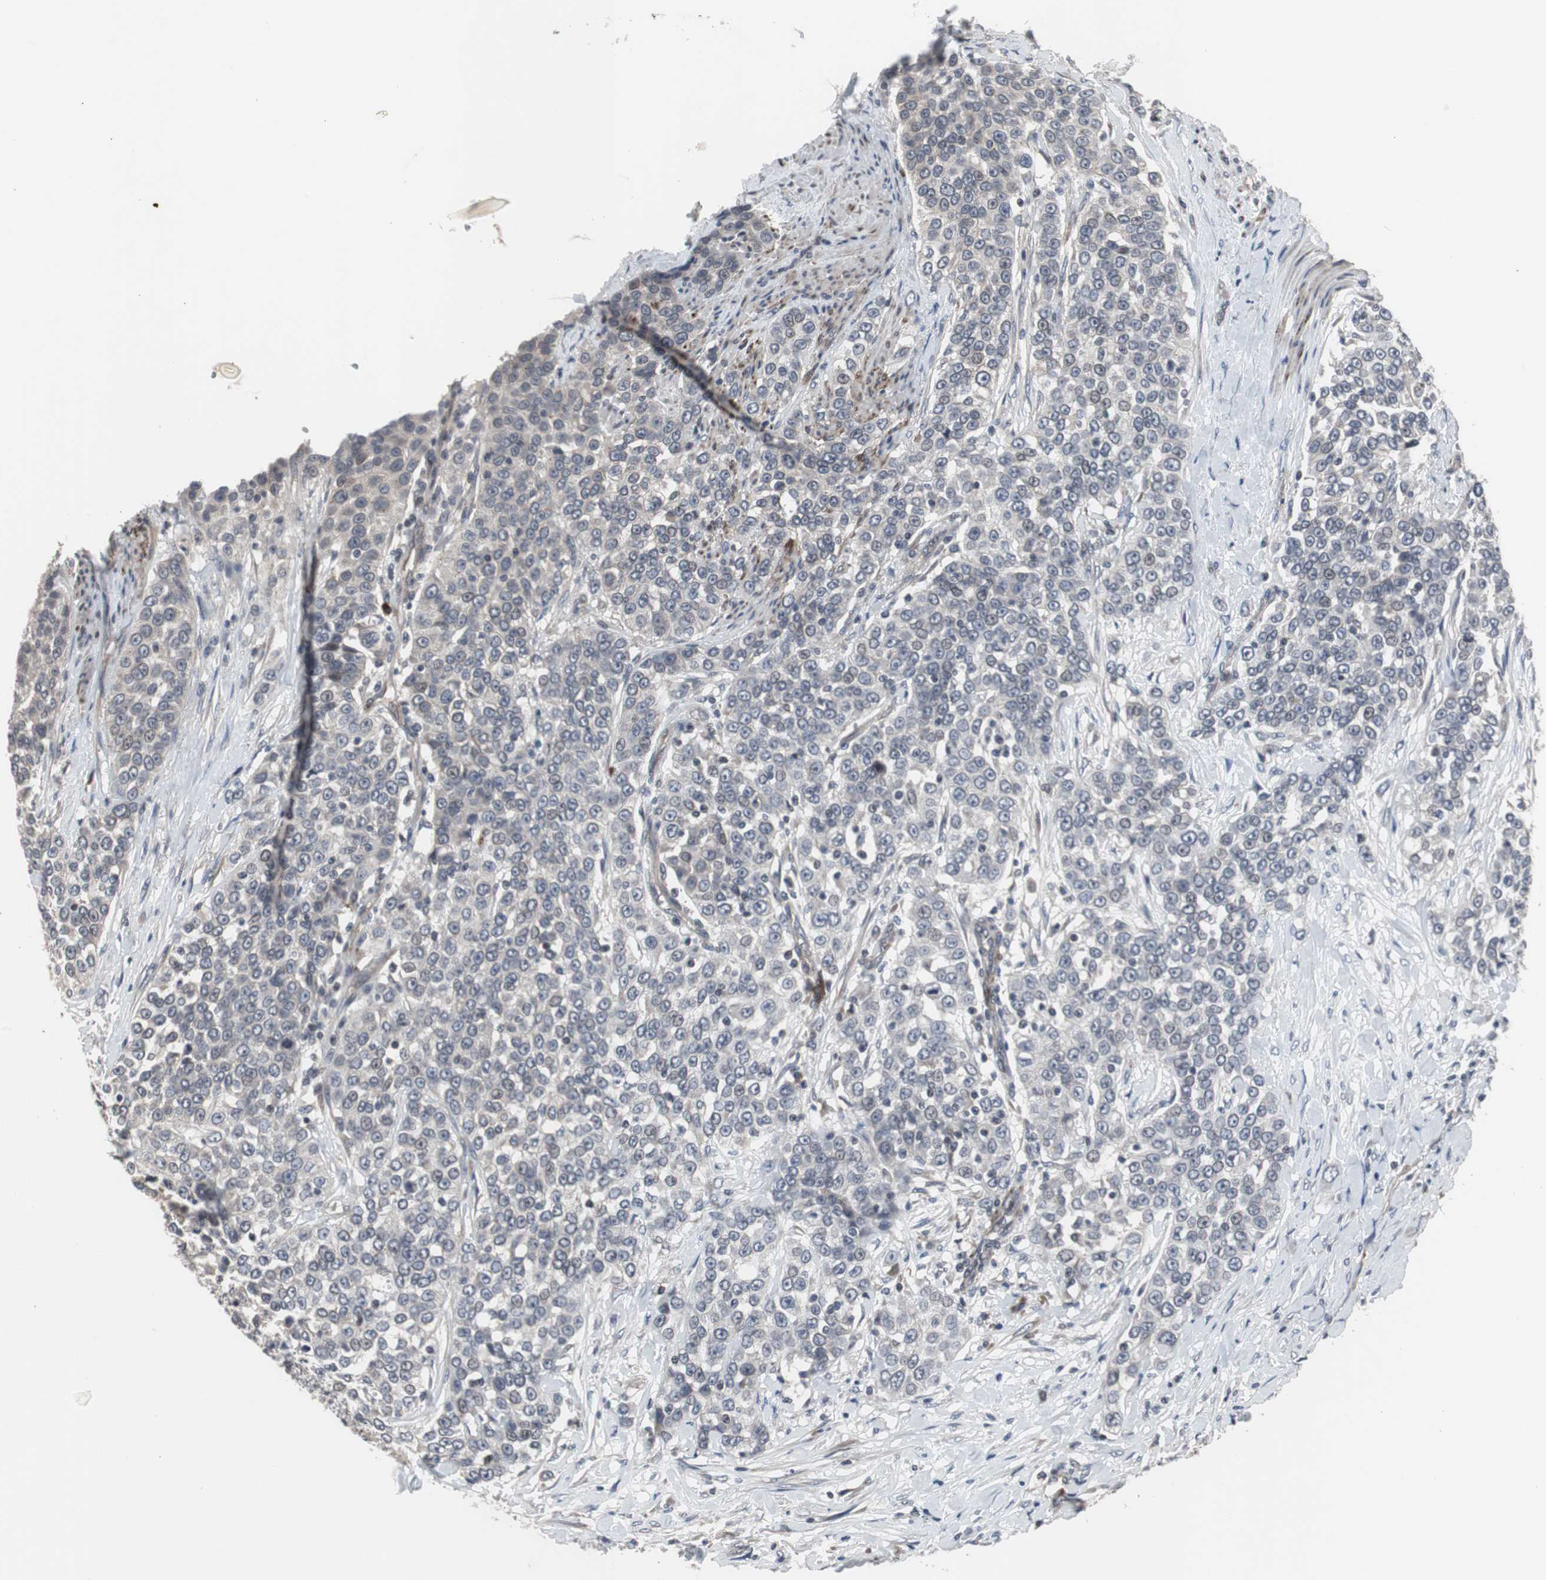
{"staining": {"intensity": "negative", "quantity": "none", "location": "none"}, "tissue": "urothelial cancer", "cell_type": "Tumor cells", "image_type": "cancer", "snomed": [{"axis": "morphology", "description": "Urothelial carcinoma, High grade"}, {"axis": "topography", "description": "Urinary bladder"}], "caption": "Urothelial cancer stained for a protein using immunohistochemistry reveals no staining tumor cells.", "gene": "CRADD", "patient": {"sex": "female", "age": 80}}